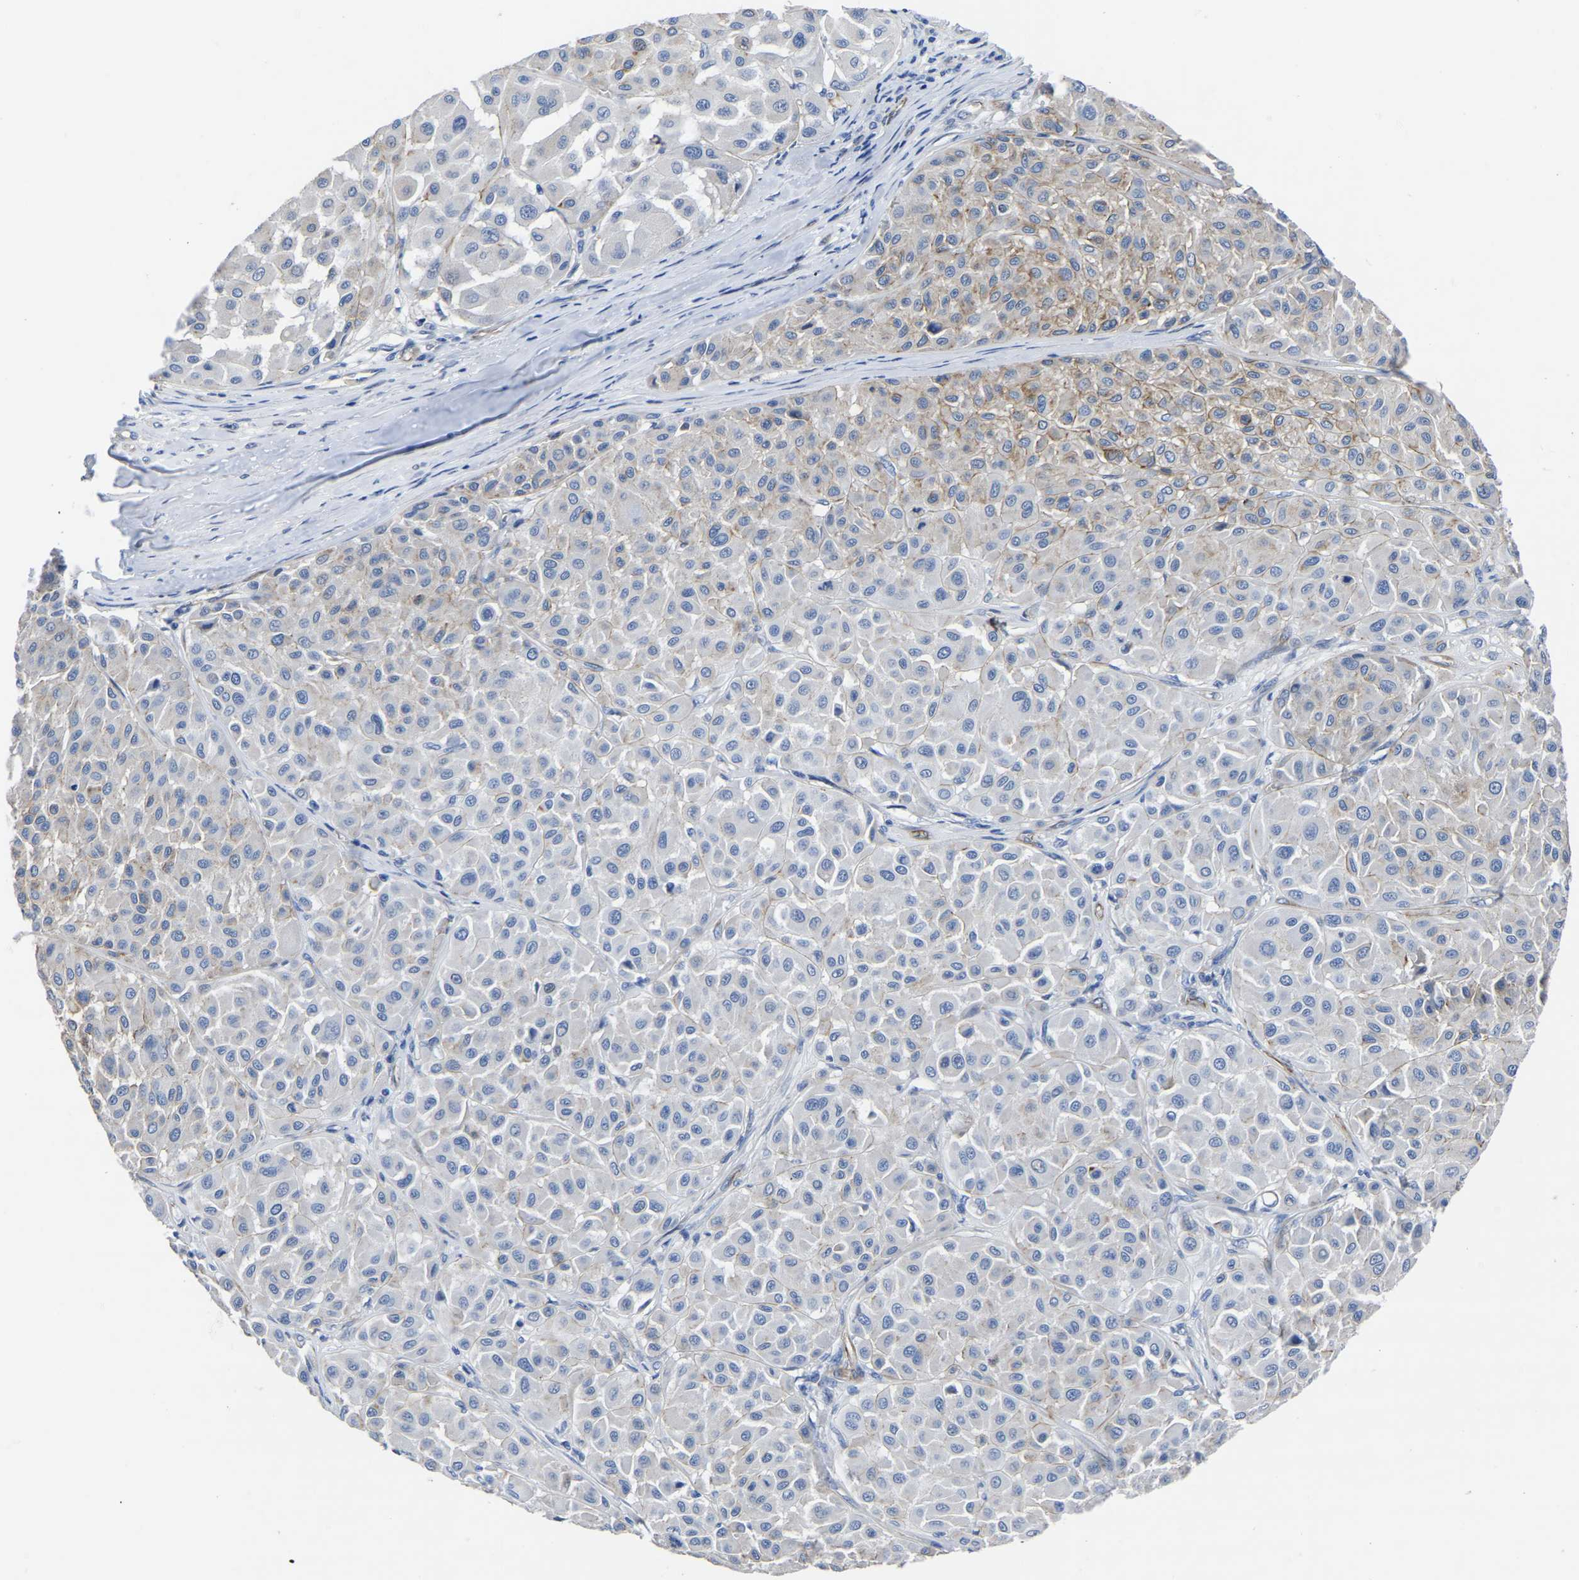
{"staining": {"intensity": "weak", "quantity": "<25%", "location": "cytoplasmic/membranous"}, "tissue": "melanoma", "cell_type": "Tumor cells", "image_type": "cancer", "snomed": [{"axis": "morphology", "description": "Malignant melanoma, Metastatic site"}, {"axis": "topography", "description": "Soft tissue"}], "caption": "An IHC photomicrograph of melanoma is shown. There is no staining in tumor cells of melanoma.", "gene": "SLC45A3", "patient": {"sex": "male", "age": 41}}